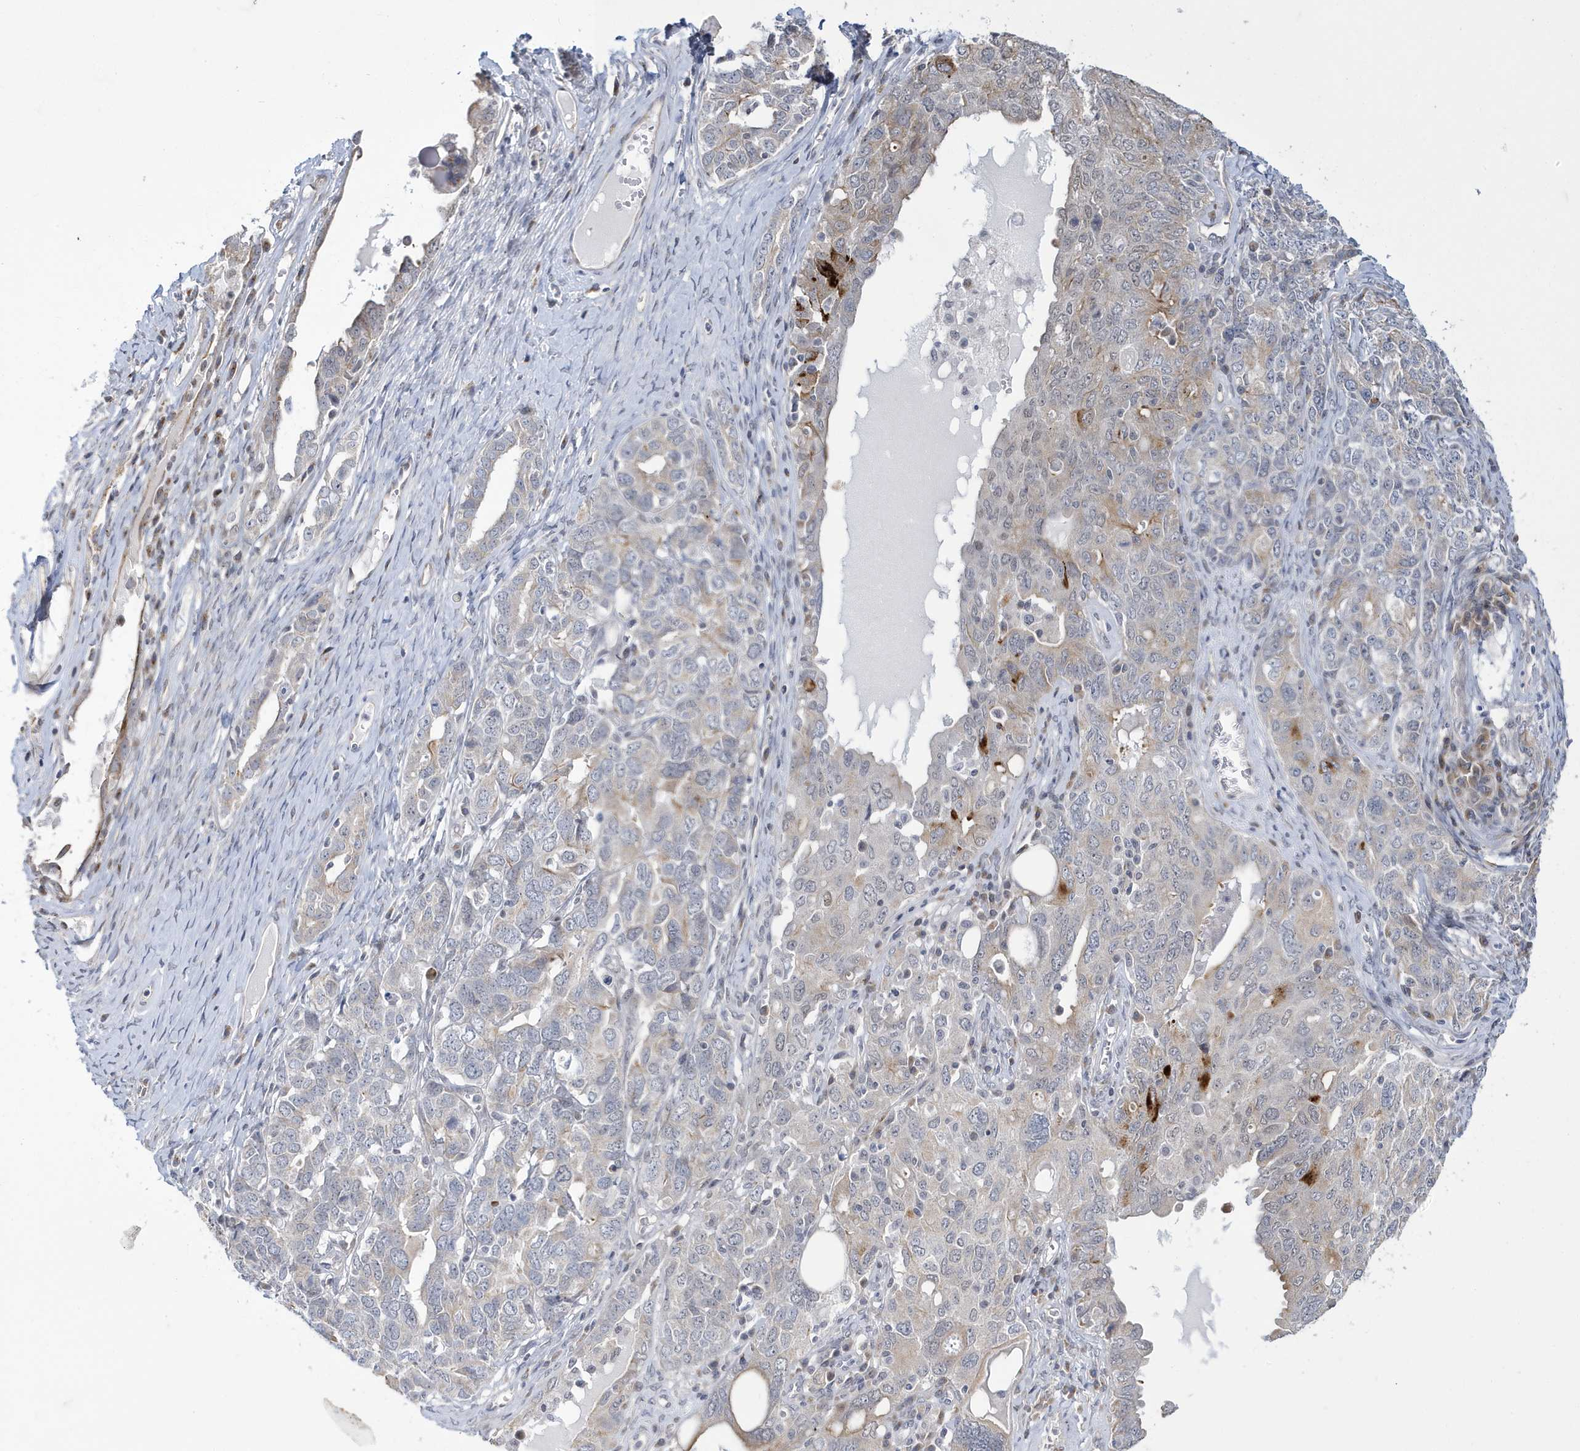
{"staining": {"intensity": "weak", "quantity": "<25%", "location": "cytoplasmic/membranous"}, "tissue": "ovarian cancer", "cell_type": "Tumor cells", "image_type": "cancer", "snomed": [{"axis": "morphology", "description": "Carcinoma, endometroid"}, {"axis": "topography", "description": "Ovary"}], "caption": "Tumor cells are negative for brown protein staining in ovarian endometroid carcinoma.", "gene": "ZNF654", "patient": {"sex": "female", "age": 62}}